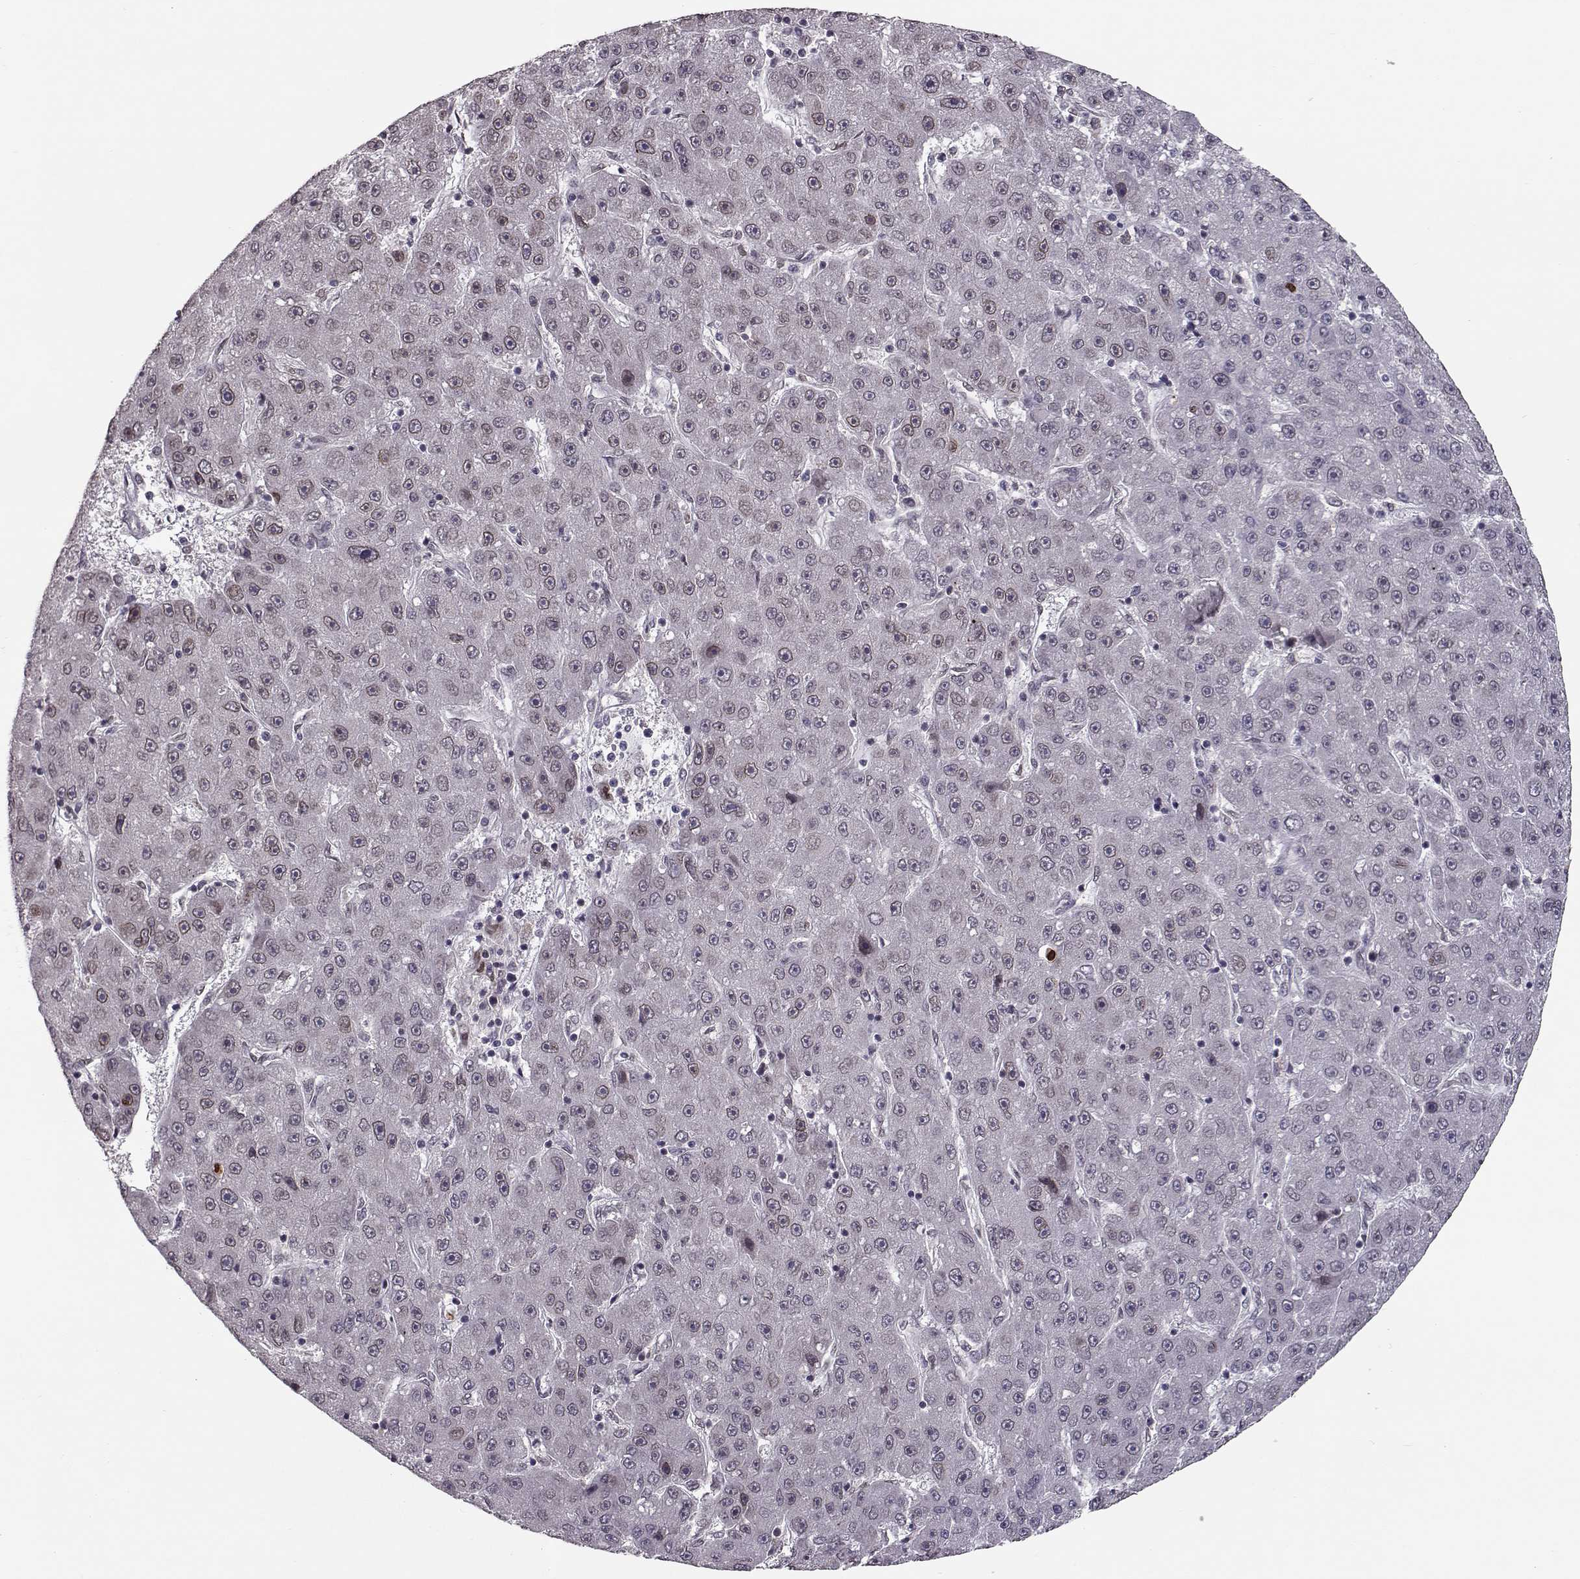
{"staining": {"intensity": "weak", "quantity": "<25%", "location": "cytoplasmic/membranous,nuclear"}, "tissue": "liver cancer", "cell_type": "Tumor cells", "image_type": "cancer", "snomed": [{"axis": "morphology", "description": "Carcinoma, Hepatocellular, NOS"}, {"axis": "topography", "description": "Liver"}], "caption": "Immunohistochemistry (IHC) micrograph of human hepatocellular carcinoma (liver) stained for a protein (brown), which shows no staining in tumor cells.", "gene": "NUP37", "patient": {"sex": "male", "age": 67}}